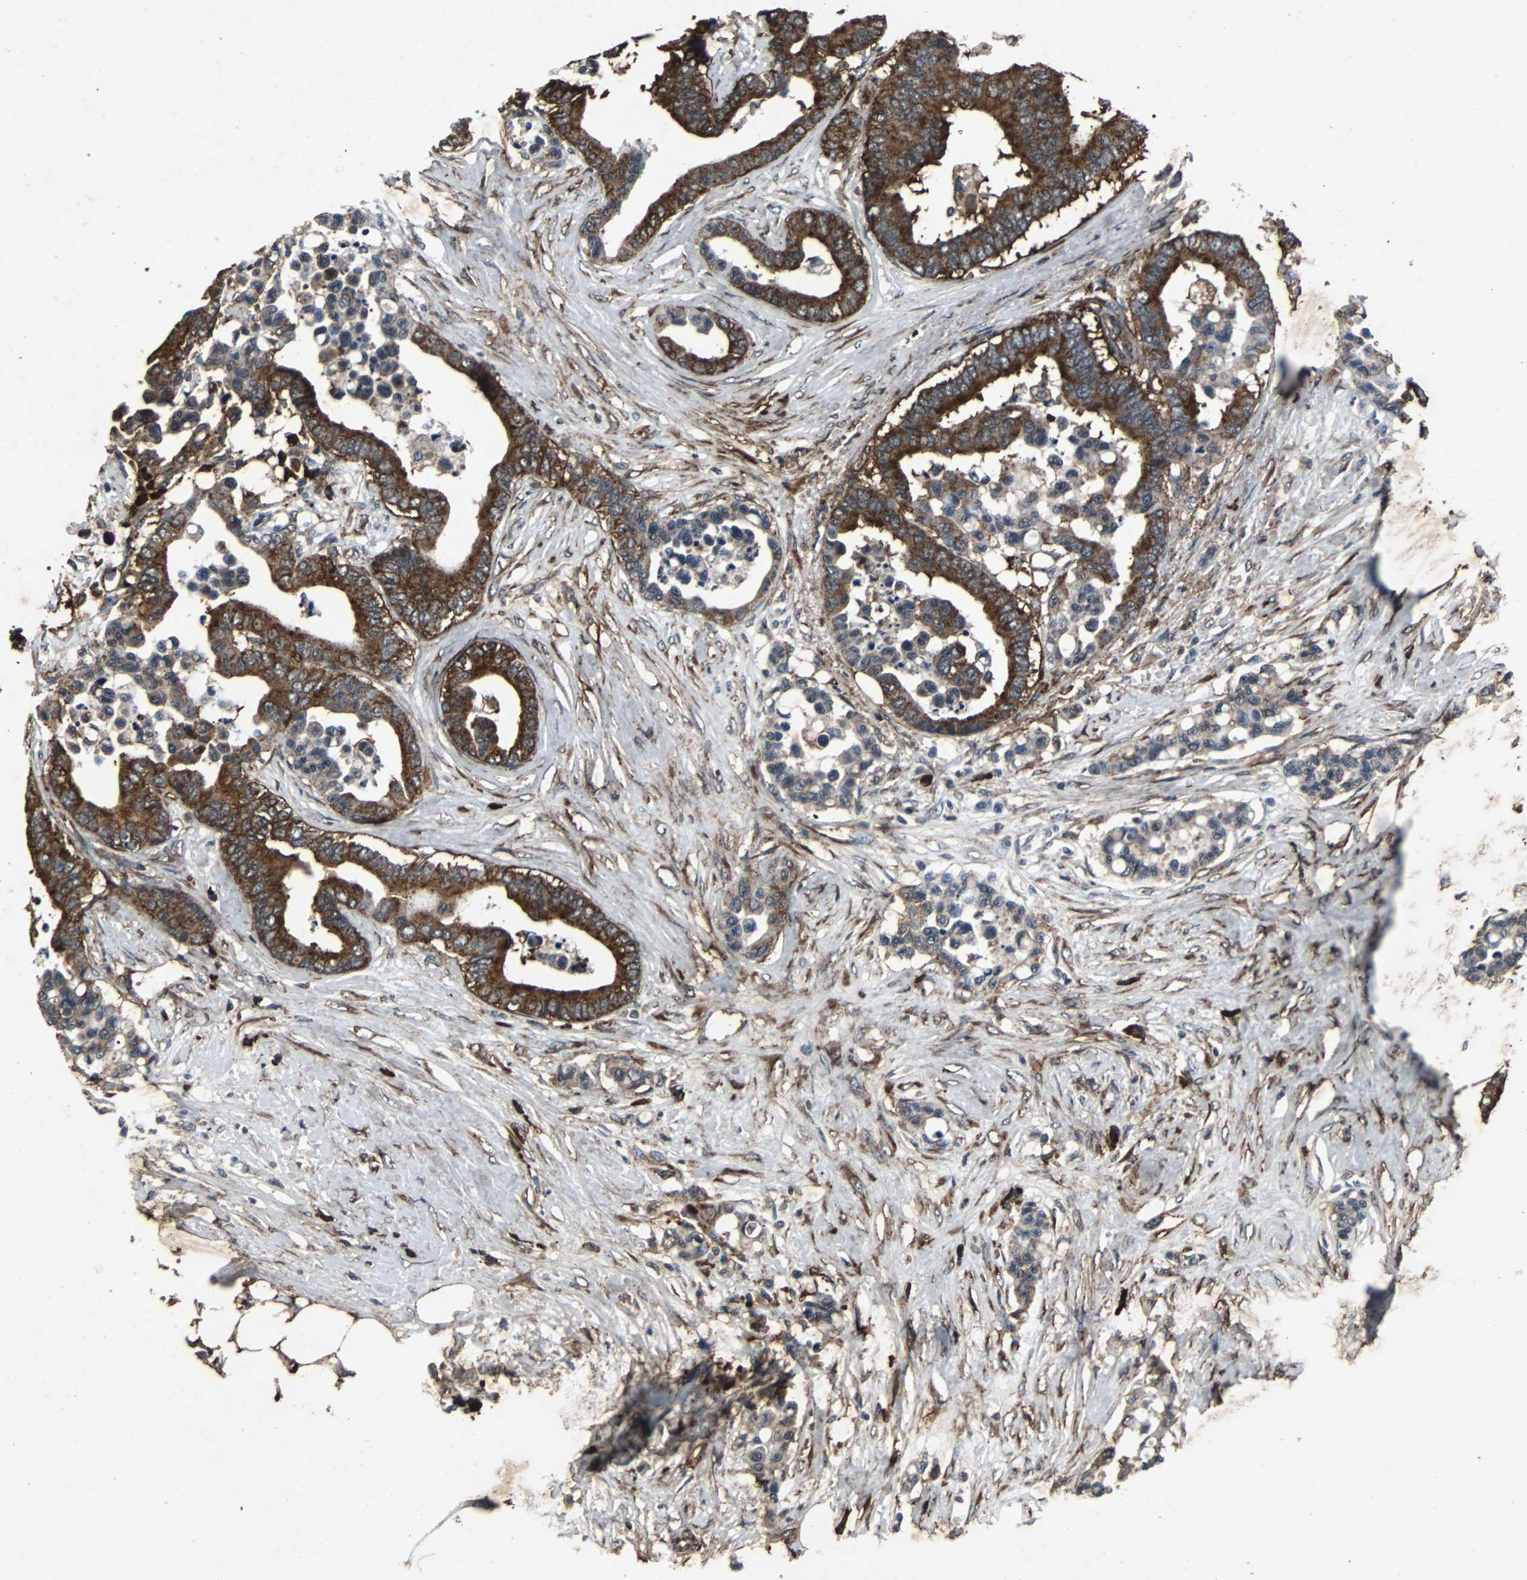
{"staining": {"intensity": "strong", "quantity": ">75%", "location": "cytoplasmic/membranous"}, "tissue": "colorectal cancer", "cell_type": "Tumor cells", "image_type": "cancer", "snomed": [{"axis": "morphology", "description": "Adenocarcinoma, NOS"}, {"axis": "topography", "description": "Colon"}], "caption": "This histopathology image shows immunohistochemistry staining of human colorectal cancer (adenocarcinoma), with high strong cytoplasmic/membranous positivity in approximately >75% of tumor cells.", "gene": "NAA10", "patient": {"sex": "male", "age": 82}}